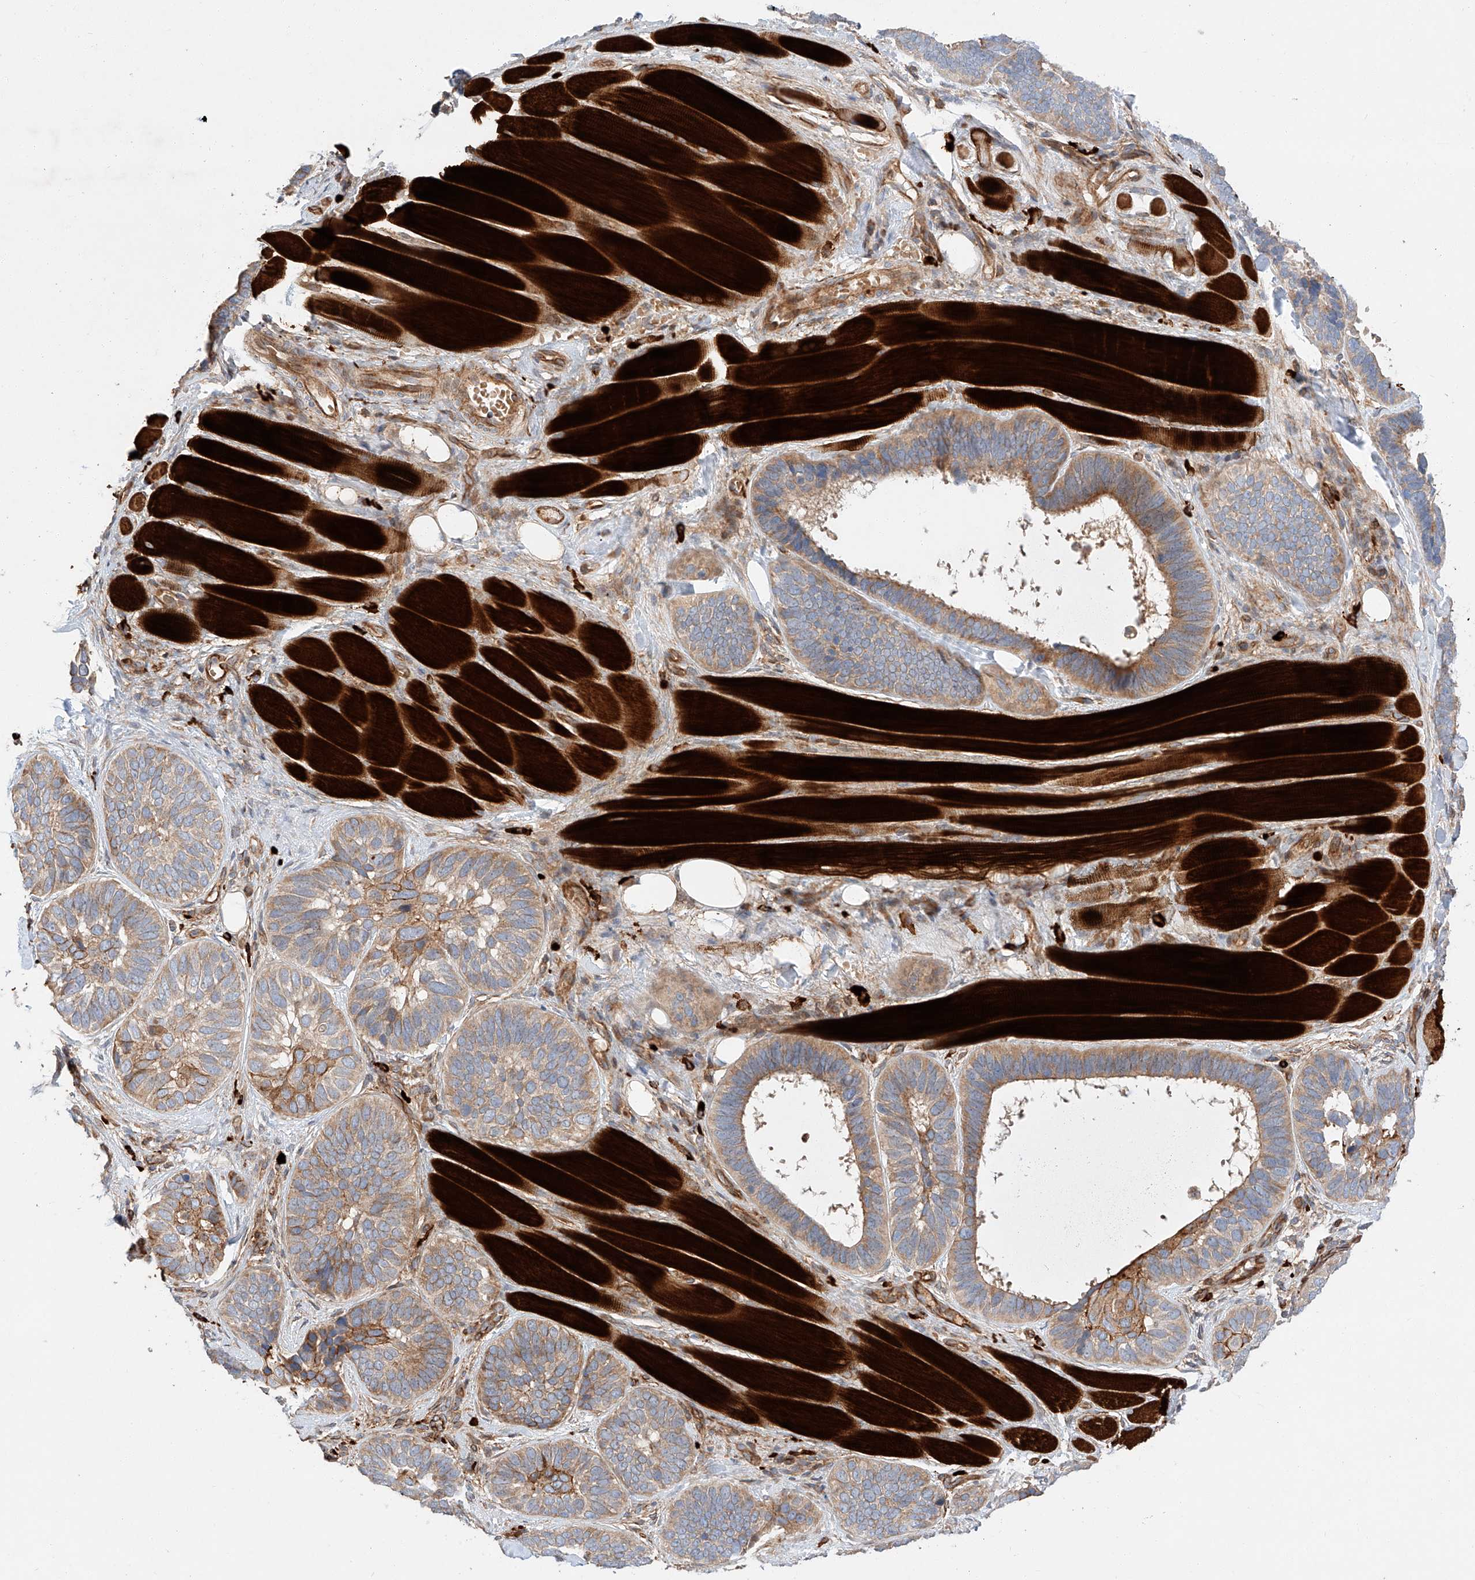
{"staining": {"intensity": "moderate", "quantity": "25%-75%", "location": "cytoplasmic/membranous"}, "tissue": "skin cancer", "cell_type": "Tumor cells", "image_type": "cancer", "snomed": [{"axis": "morphology", "description": "Basal cell carcinoma"}, {"axis": "topography", "description": "Skin"}], "caption": "High-power microscopy captured an IHC image of skin cancer (basal cell carcinoma), revealing moderate cytoplasmic/membranous positivity in approximately 25%-75% of tumor cells.", "gene": "MINDY4", "patient": {"sex": "male", "age": 62}}